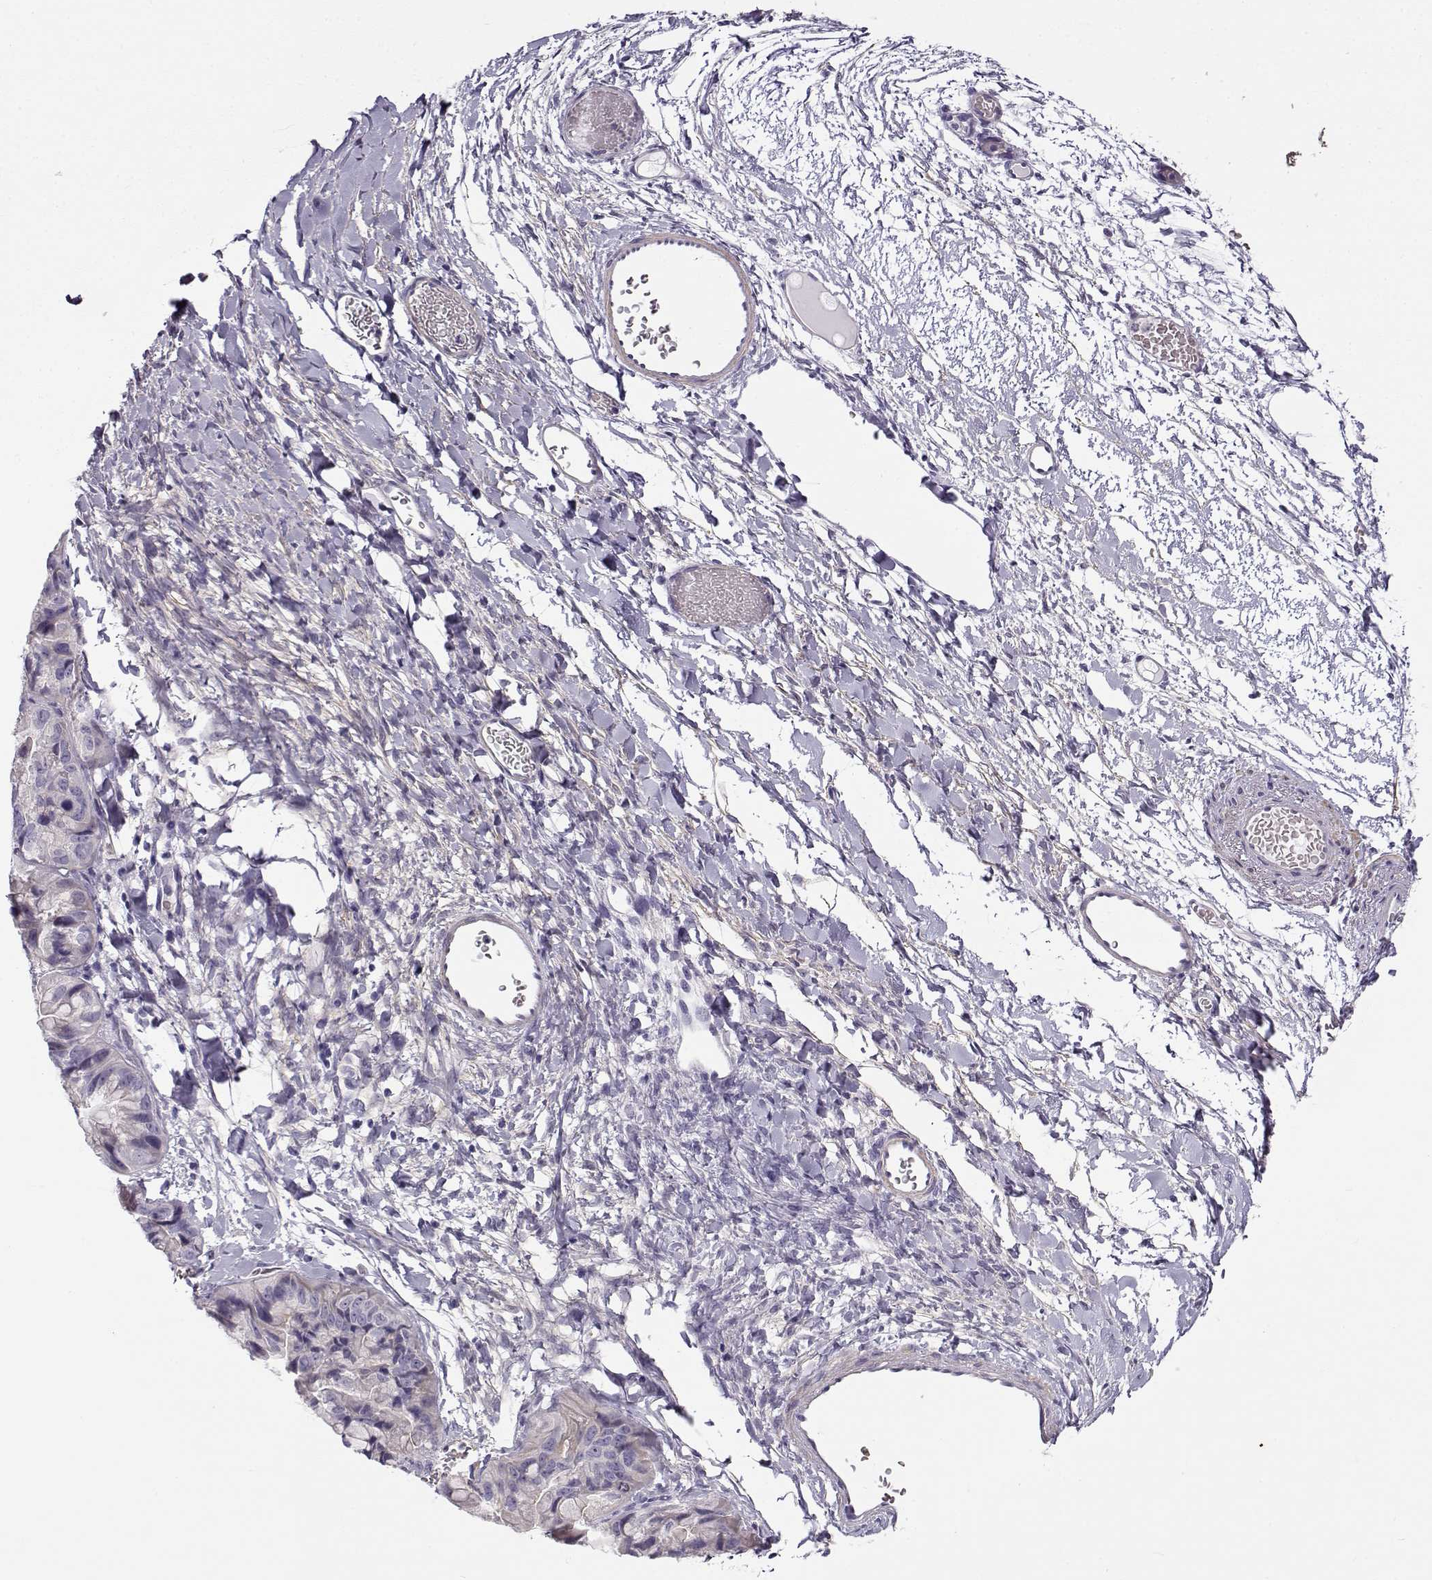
{"staining": {"intensity": "negative", "quantity": "none", "location": "none"}, "tissue": "ovarian cancer", "cell_type": "Tumor cells", "image_type": "cancer", "snomed": [{"axis": "morphology", "description": "Cystadenocarcinoma, mucinous, NOS"}, {"axis": "topography", "description": "Ovary"}], "caption": "Immunohistochemistry image of neoplastic tissue: ovarian cancer stained with DAB (3,3'-diaminobenzidine) demonstrates no significant protein staining in tumor cells.", "gene": "UCP3", "patient": {"sex": "female", "age": 76}}